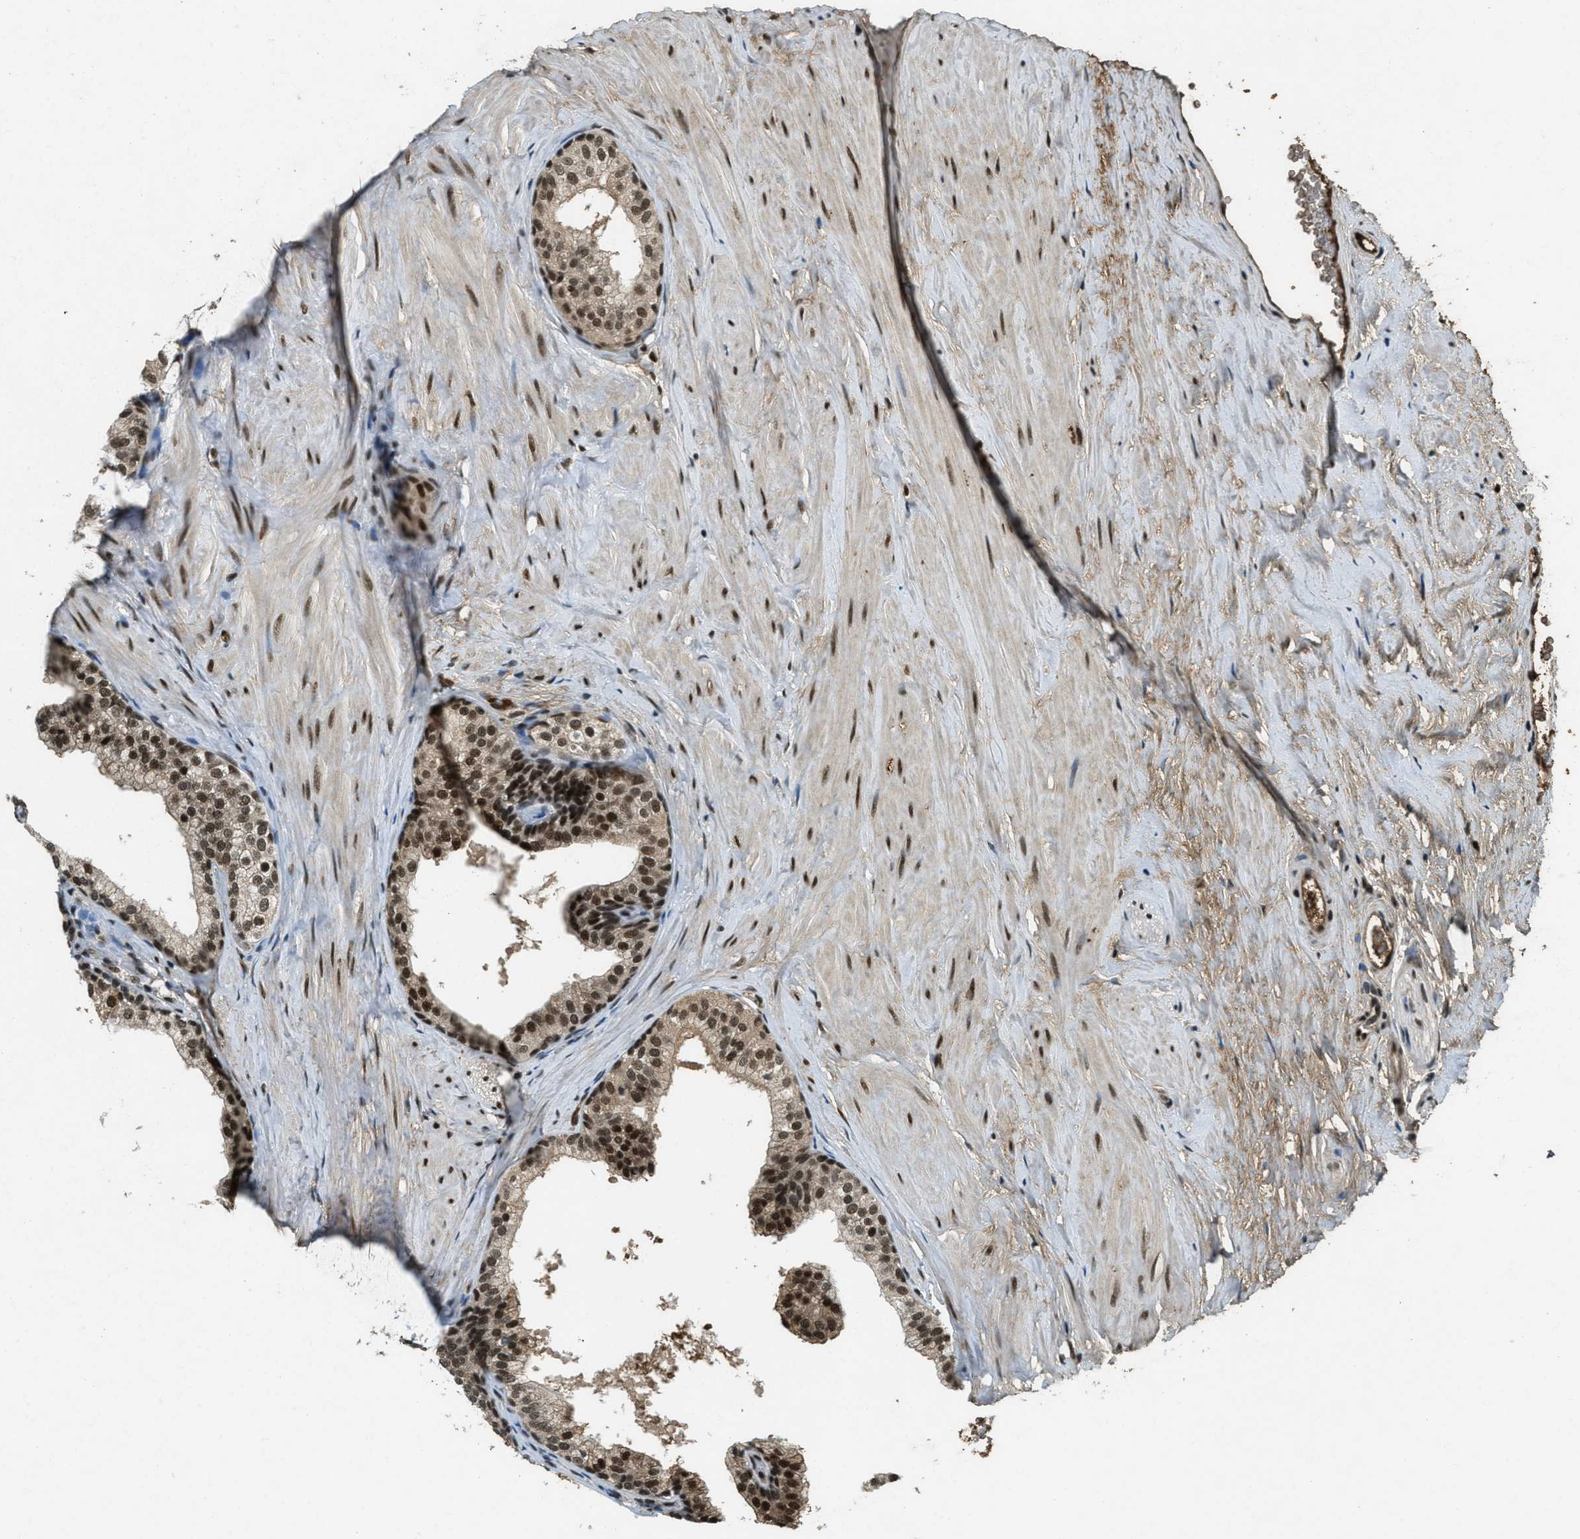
{"staining": {"intensity": "strong", "quantity": ">75%", "location": "cytoplasmic/membranous,nuclear"}, "tissue": "prostate", "cell_type": "Glandular cells", "image_type": "normal", "snomed": [{"axis": "morphology", "description": "Normal tissue, NOS"}, {"axis": "topography", "description": "Prostate"}], "caption": "Strong cytoplasmic/membranous,nuclear protein staining is present in approximately >75% of glandular cells in prostate. (DAB IHC with brightfield microscopy, high magnification).", "gene": "ZNF148", "patient": {"sex": "male", "age": 60}}